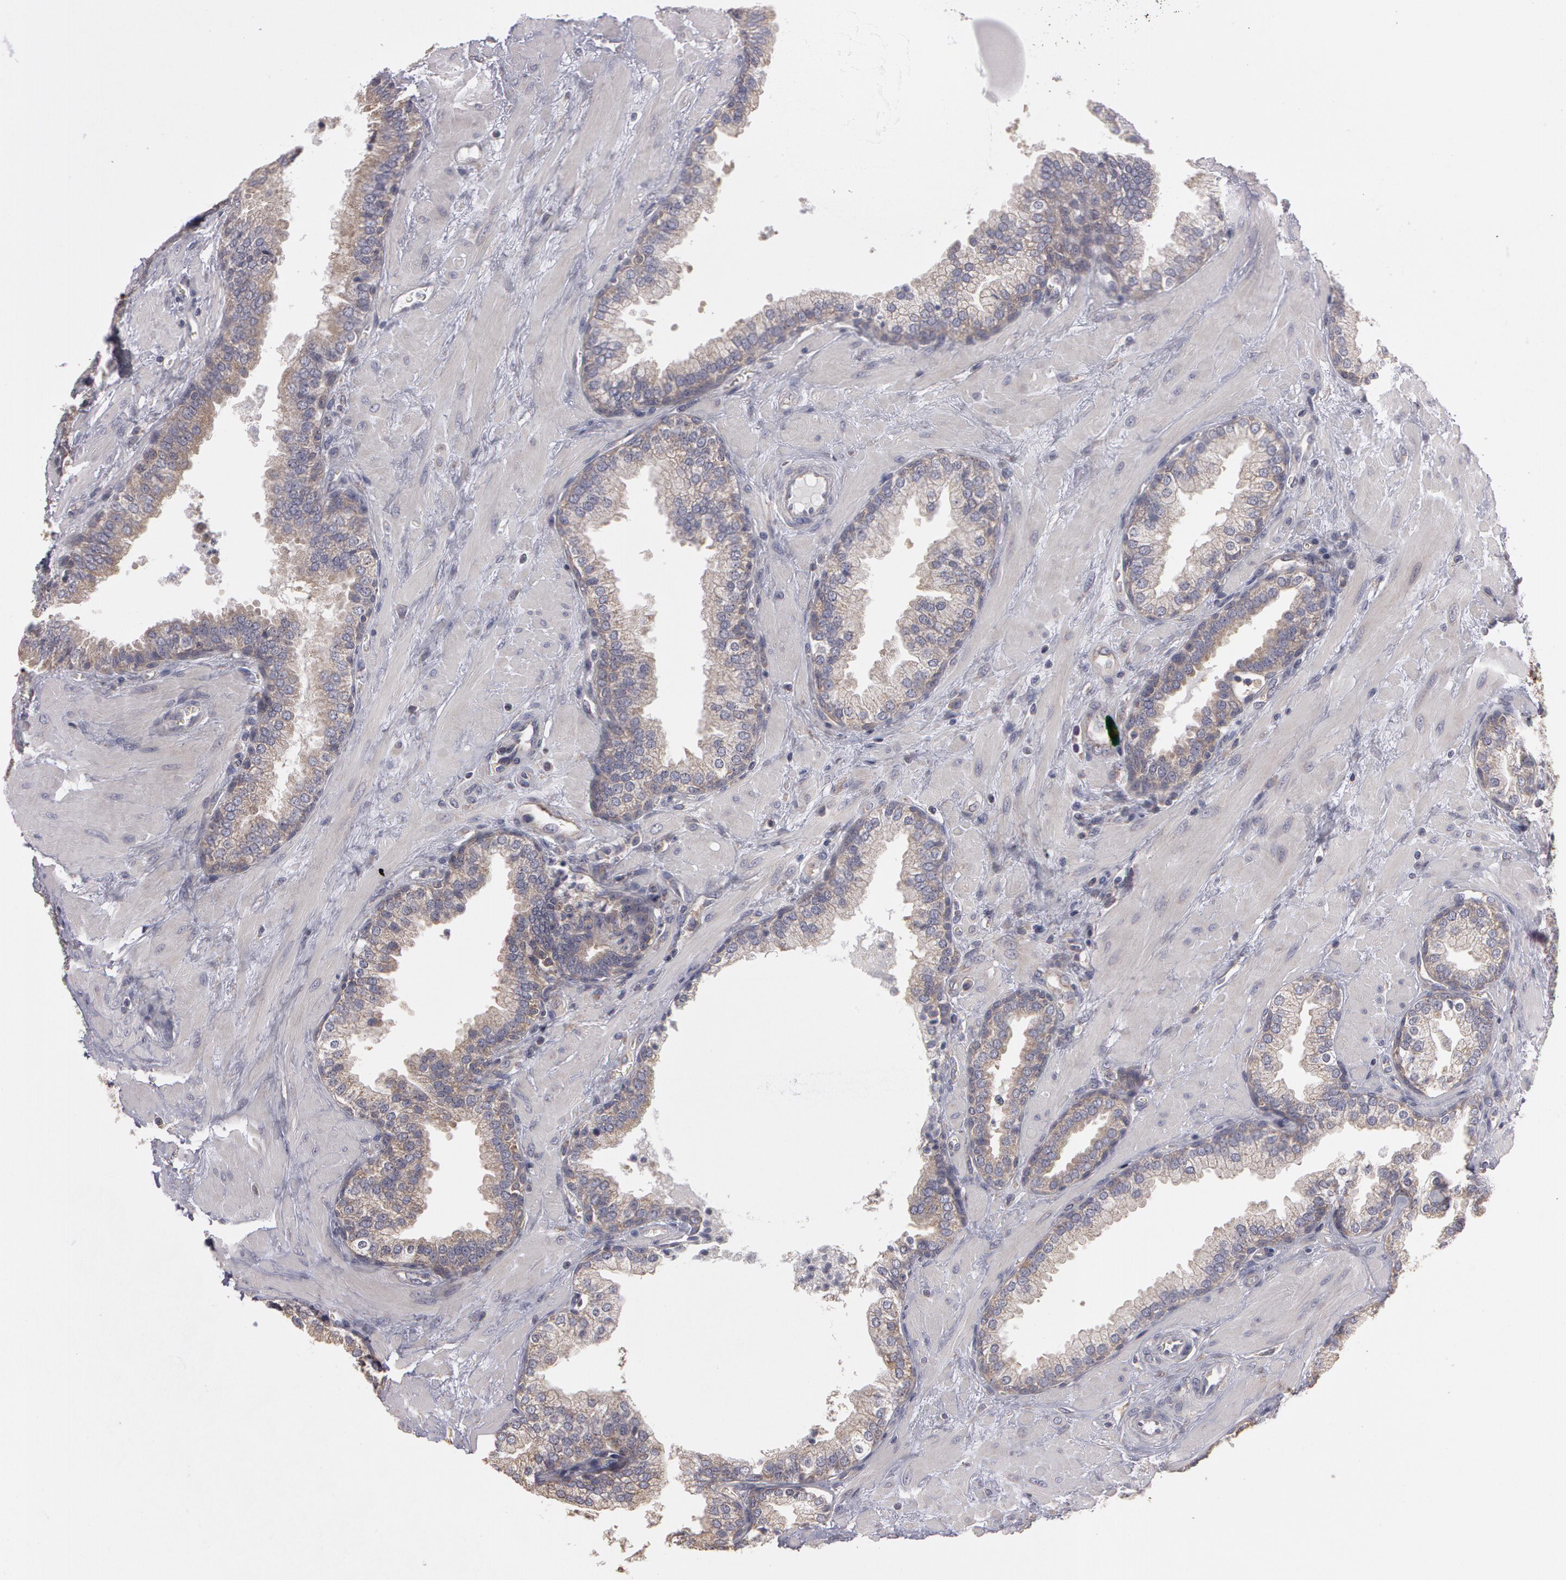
{"staining": {"intensity": "weak", "quantity": "25%-75%", "location": "cytoplasmic/membranous"}, "tissue": "prostate", "cell_type": "Glandular cells", "image_type": "normal", "snomed": [{"axis": "morphology", "description": "Normal tissue, NOS"}, {"axis": "topography", "description": "Prostate"}], "caption": "A high-resolution micrograph shows IHC staining of unremarkable prostate, which reveals weak cytoplasmic/membranous expression in about 25%-75% of glandular cells.", "gene": "NEK9", "patient": {"sex": "male", "age": 51}}